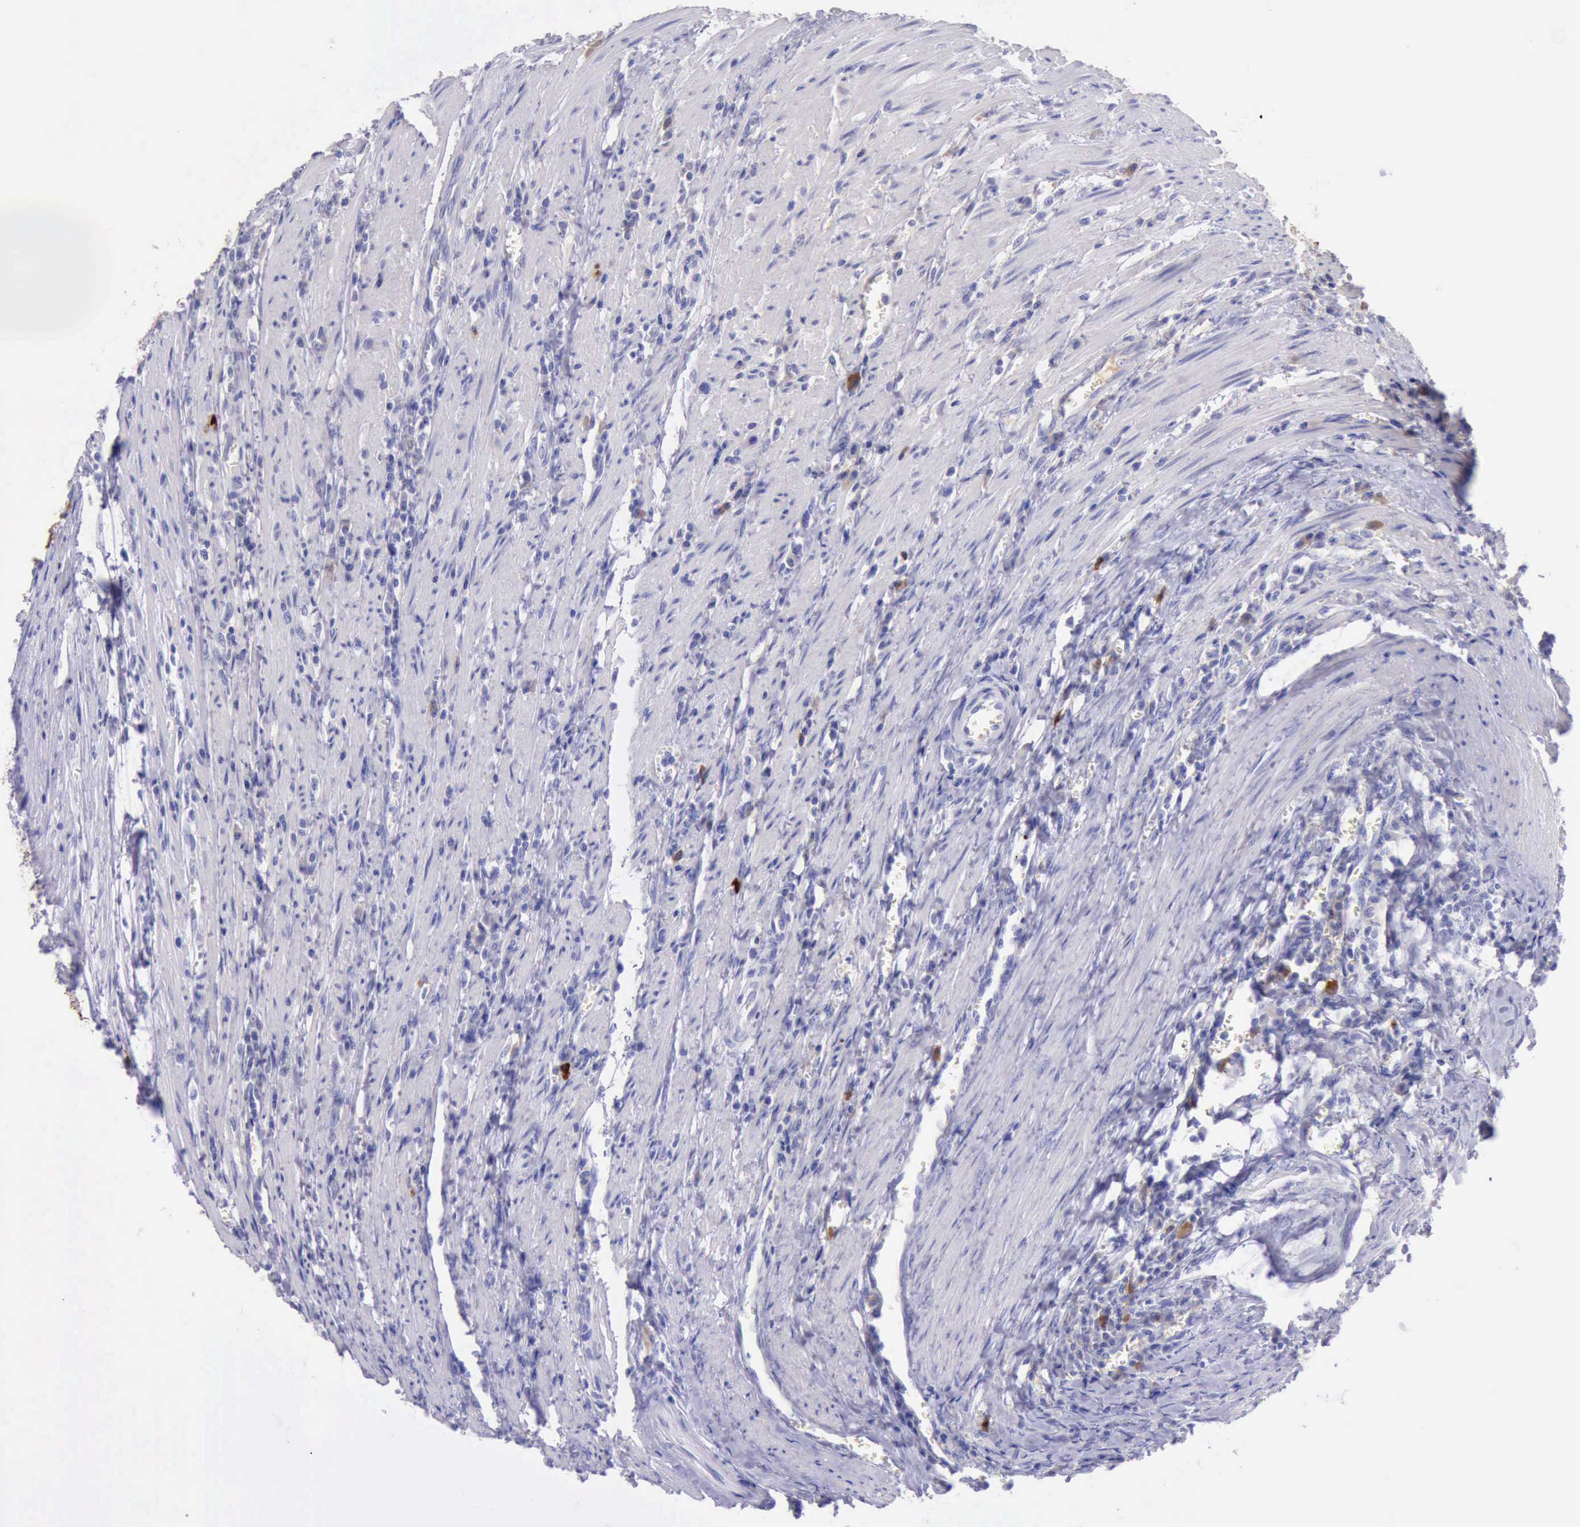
{"staining": {"intensity": "moderate", "quantity": ">75%", "location": "cytoplasmic/membranous"}, "tissue": "colorectal cancer", "cell_type": "Tumor cells", "image_type": "cancer", "snomed": [{"axis": "morphology", "description": "Adenocarcinoma, NOS"}, {"axis": "topography", "description": "Colon"}], "caption": "This photomicrograph displays IHC staining of human colorectal cancer (adenocarcinoma), with medium moderate cytoplasmic/membranous staining in about >75% of tumor cells.", "gene": "KRT8", "patient": {"sex": "male", "age": 72}}